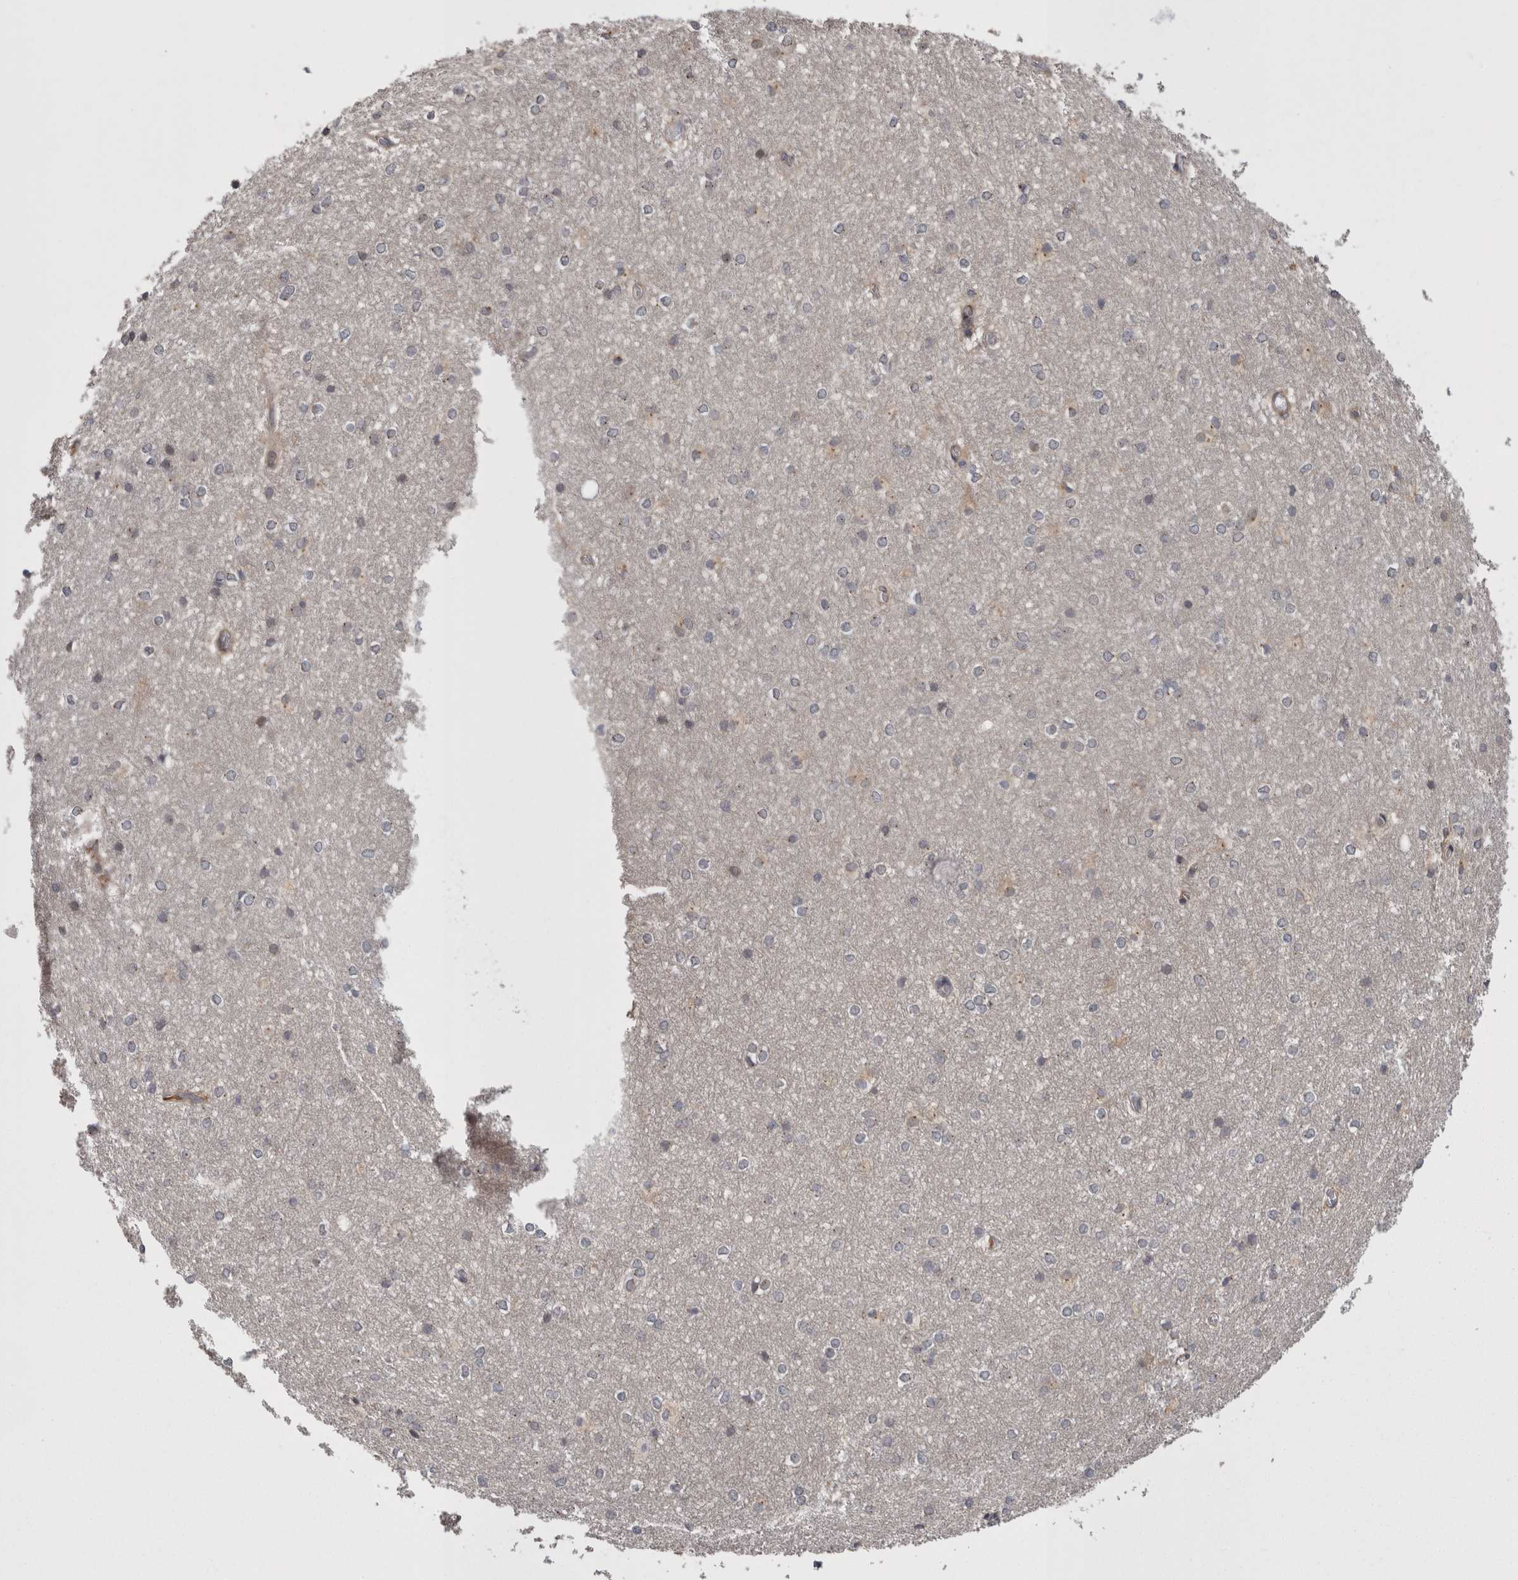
{"staining": {"intensity": "weak", "quantity": "<25%", "location": "cytoplasmic/membranous"}, "tissue": "caudate", "cell_type": "Glial cells", "image_type": "normal", "snomed": [{"axis": "morphology", "description": "Normal tissue, NOS"}, {"axis": "topography", "description": "Lateral ventricle wall"}], "caption": "Immunohistochemistry (IHC) of unremarkable human caudate shows no positivity in glial cells.", "gene": "STC1", "patient": {"sex": "female", "age": 19}}